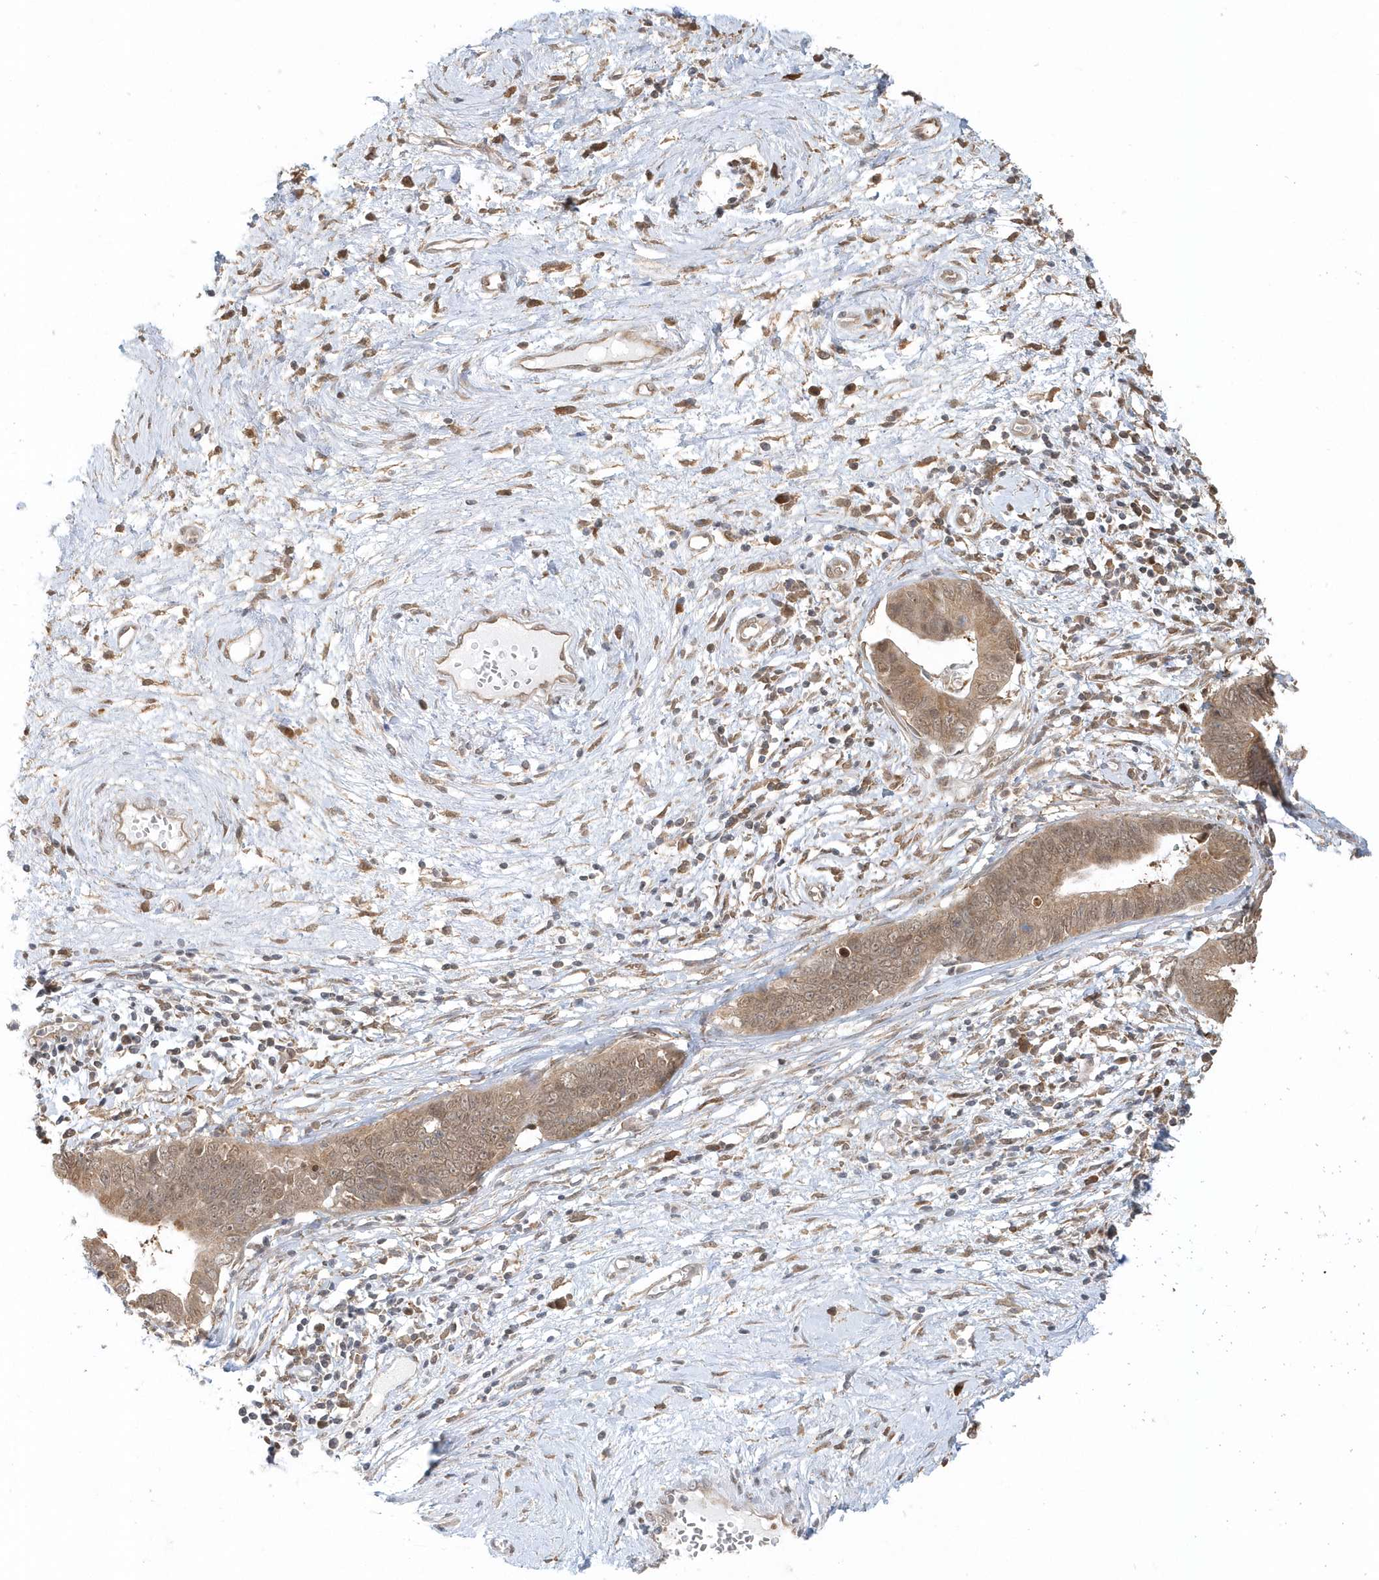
{"staining": {"intensity": "moderate", "quantity": ">75%", "location": "cytoplasmic/membranous,nuclear"}, "tissue": "cervical cancer", "cell_type": "Tumor cells", "image_type": "cancer", "snomed": [{"axis": "morphology", "description": "Adenocarcinoma, NOS"}, {"axis": "topography", "description": "Cervix"}], "caption": "Immunohistochemistry (IHC) micrograph of cervical cancer (adenocarcinoma) stained for a protein (brown), which demonstrates medium levels of moderate cytoplasmic/membranous and nuclear positivity in approximately >75% of tumor cells.", "gene": "PSMD6", "patient": {"sex": "female", "age": 44}}